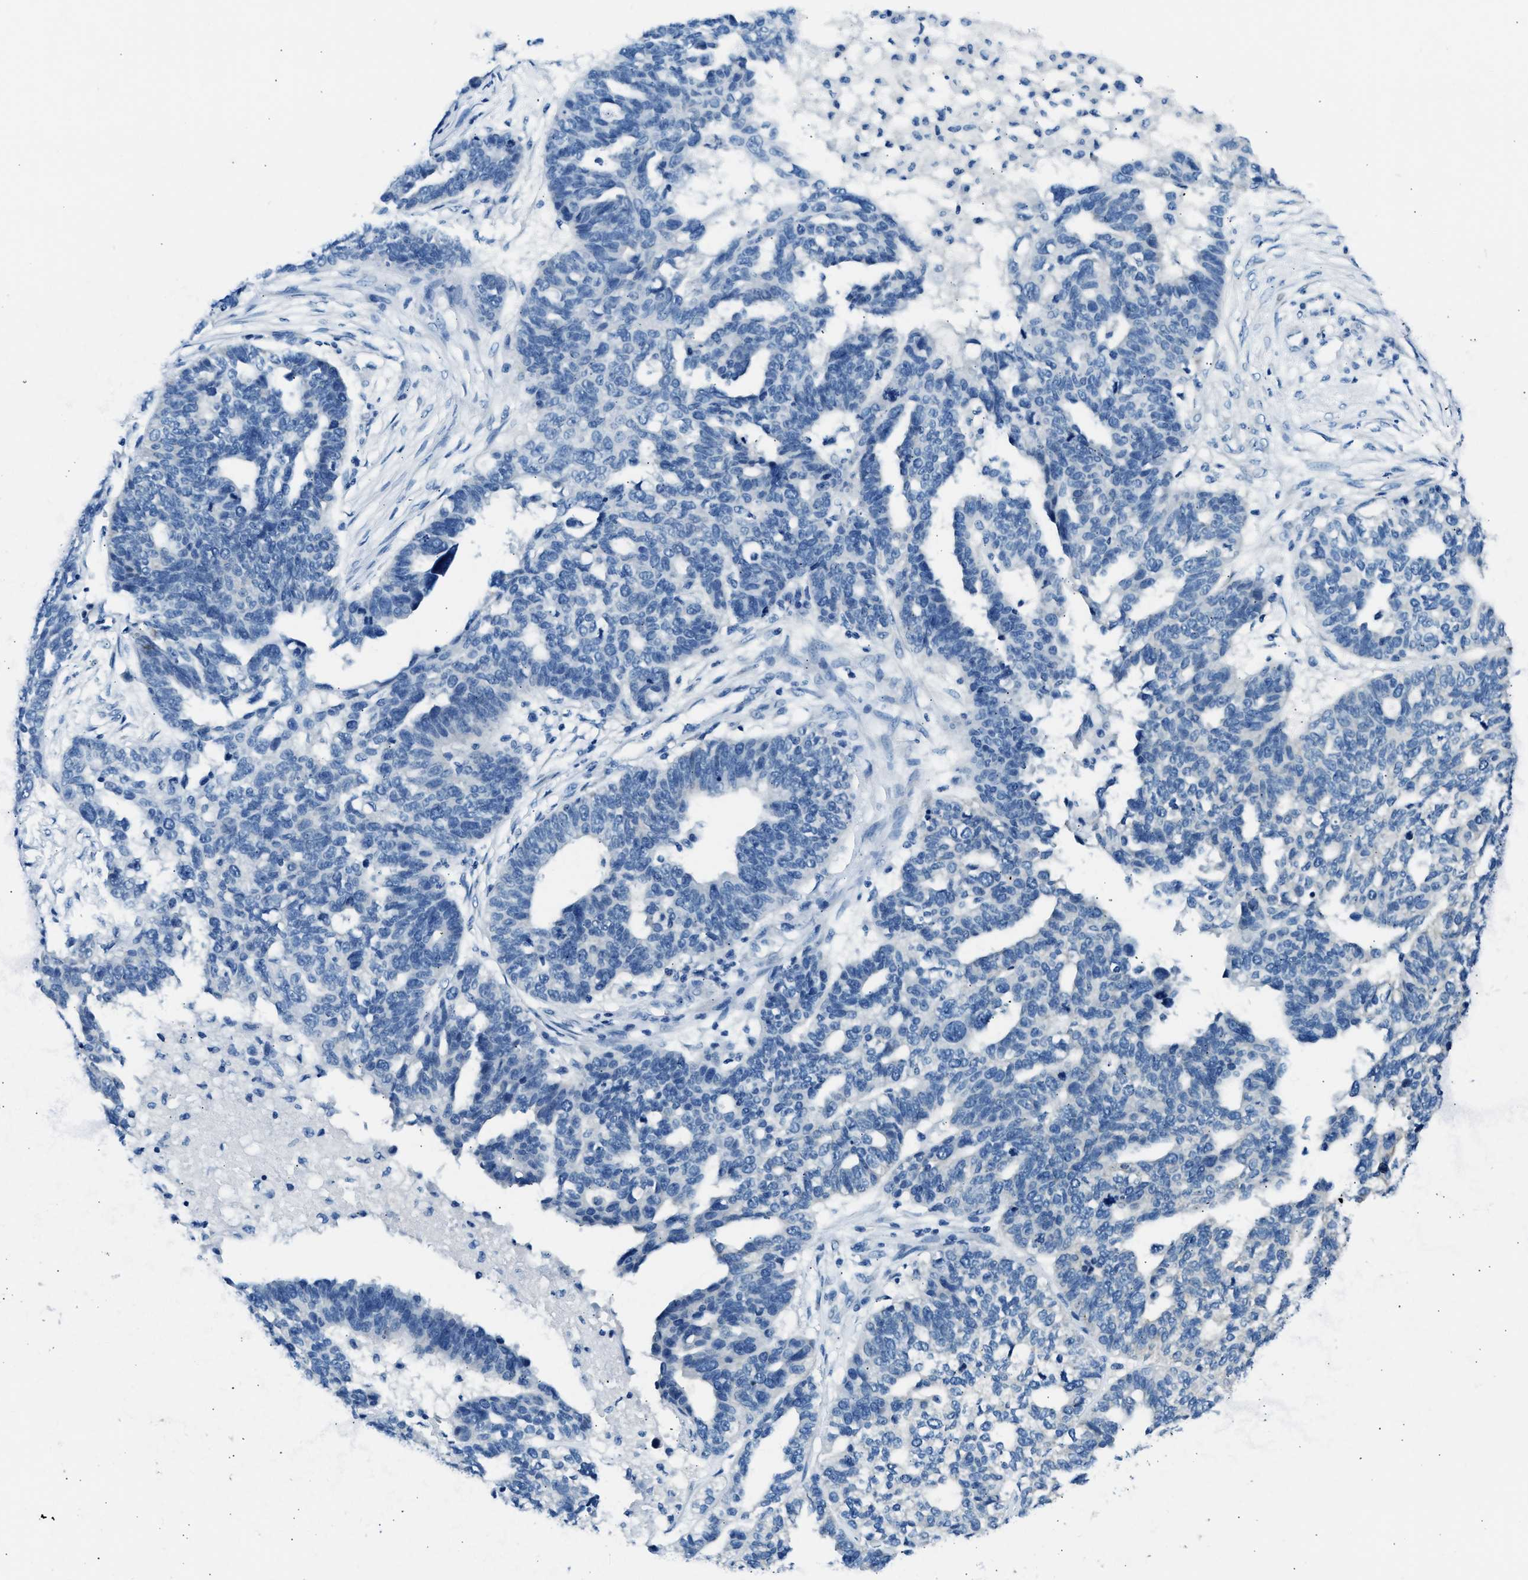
{"staining": {"intensity": "negative", "quantity": "none", "location": "none"}, "tissue": "ovarian cancer", "cell_type": "Tumor cells", "image_type": "cancer", "snomed": [{"axis": "morphology", "description": "Cystadenocarcinoma, serous, NOS"}, {"axis": "topography", "description": "Ovary"}], "caption": "Protein analysis of serous cystadenocarcinoma (ovarian) exhibits no significant positivity in tumor cells.", "gene": "CLDN18", "patient": {"sex": "female", "age": 59}}